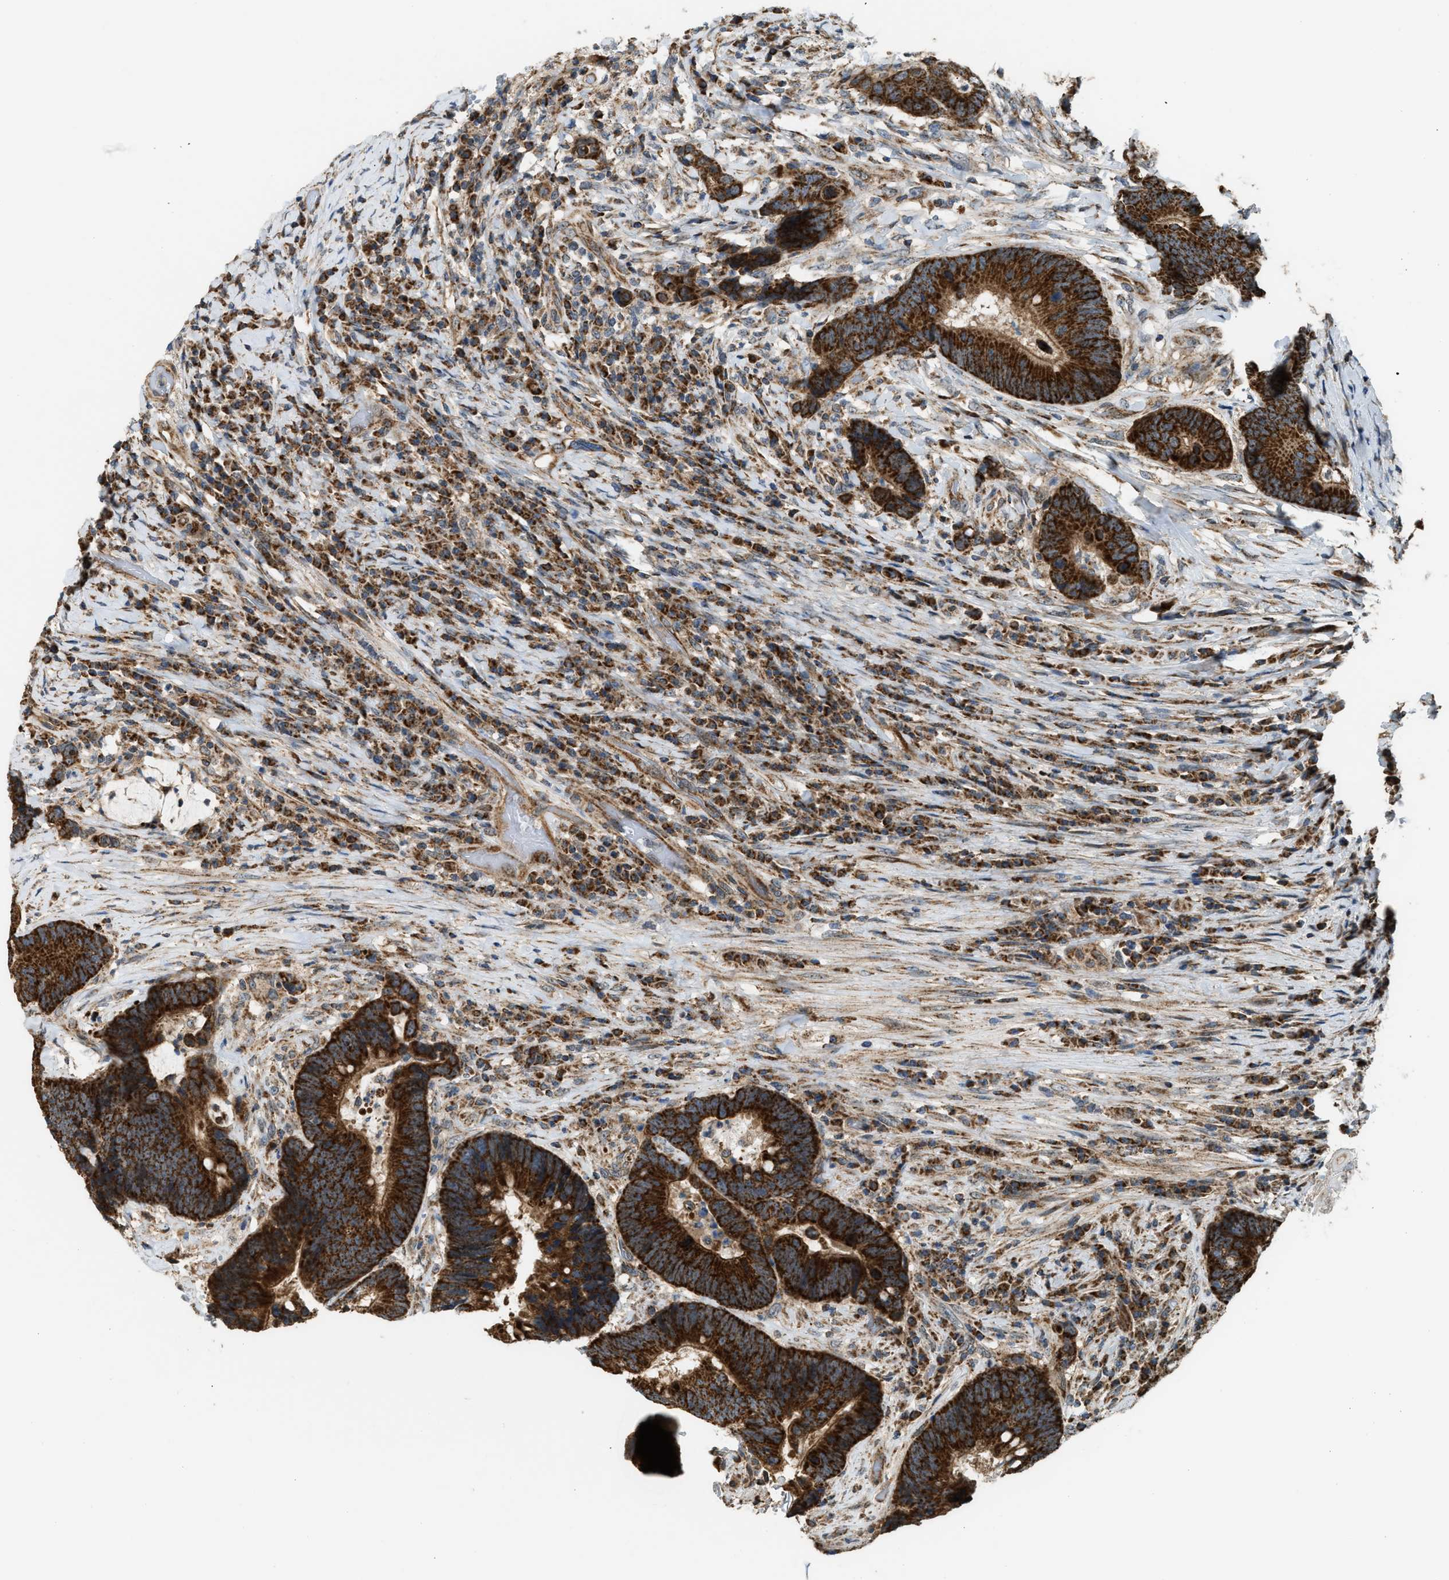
{"staining": {"intensity": "strong", "quantity": ">75%", "location": "cytoplasmic/membranous"}, "tissue": "colorectal cancer", "cell_type": "Tumor cells", "image_type": "cancer", "snomed": [{"axis": "morphology", "description": "Adenocarcinoma, NOS"}, {"axis": "topography", "description": "Rectum"}, {"axis": "topography", "description": "Anal"}], "caption": "Protein analysis of colorectal cancer (adenocarcinoma) tissue demonstrates strong cytoplasmic/membranous expression in approximately >75% of tumor cells. Nuclei are stained in blue.", "gene": "SGSM2", "patient": {"sex": "female", "age": 89}}